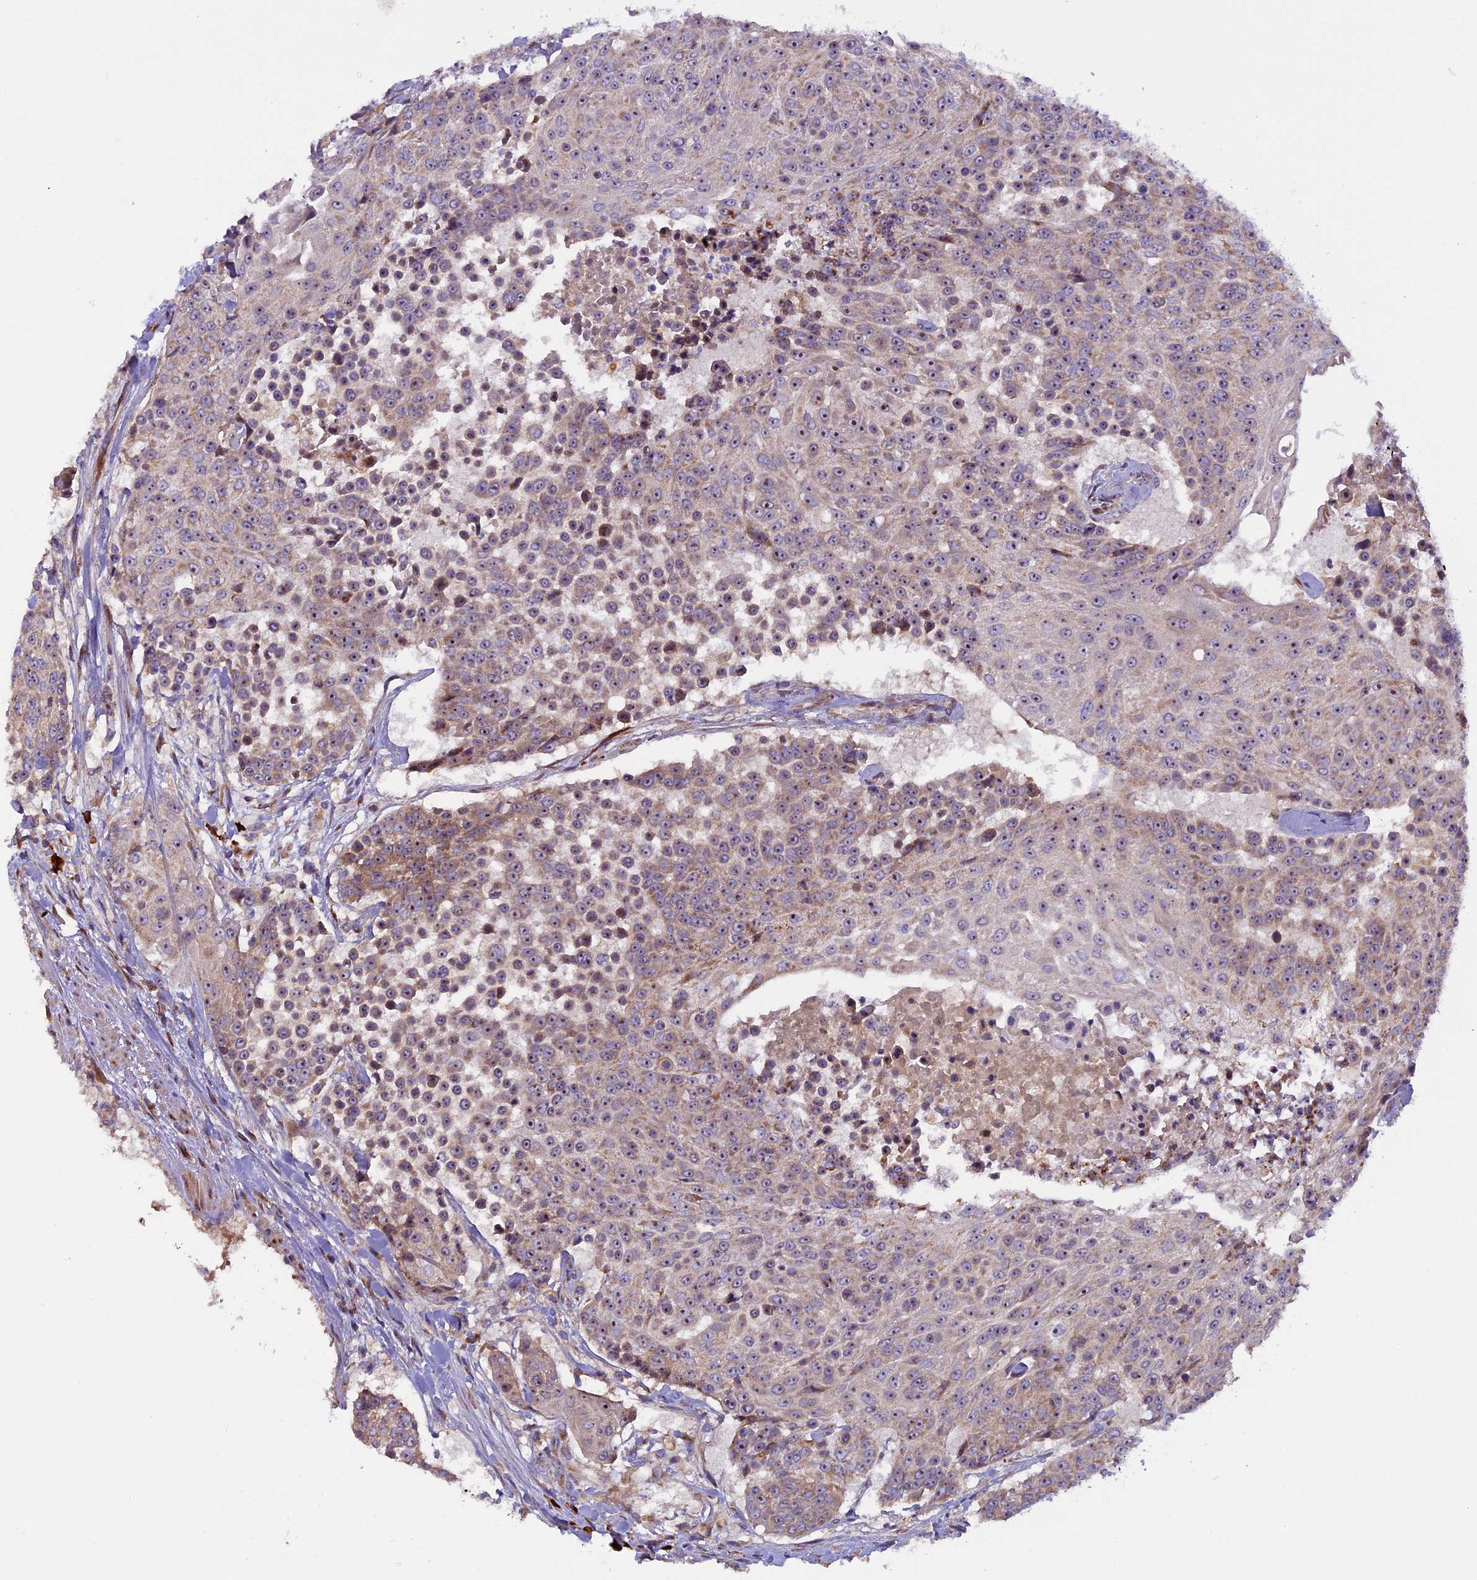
{"staining": {"intensity": "weak", "quantity": ">75%", "location": "cytoplasmic/membranous,nuclear"}, "tissue": "urothelial cancer", "cell_type": "Tumor cells", "image_type": "cancer", "snomed": [{"axis": "morphology", "description": "Urothelial carcinoma, High grade"}, {"axis": "topography", "description": "Urinary bladder"}], "caption": "Immunohistochemistry photomicrograph of urothelial cancer stained for a protein (brown), which reveals low levels of weak cytoplasmic/membranous and nuclear expression in about >75% of tumor cells.", "gene": "FRY", "patient": {"sex": "female", "age": 63}}